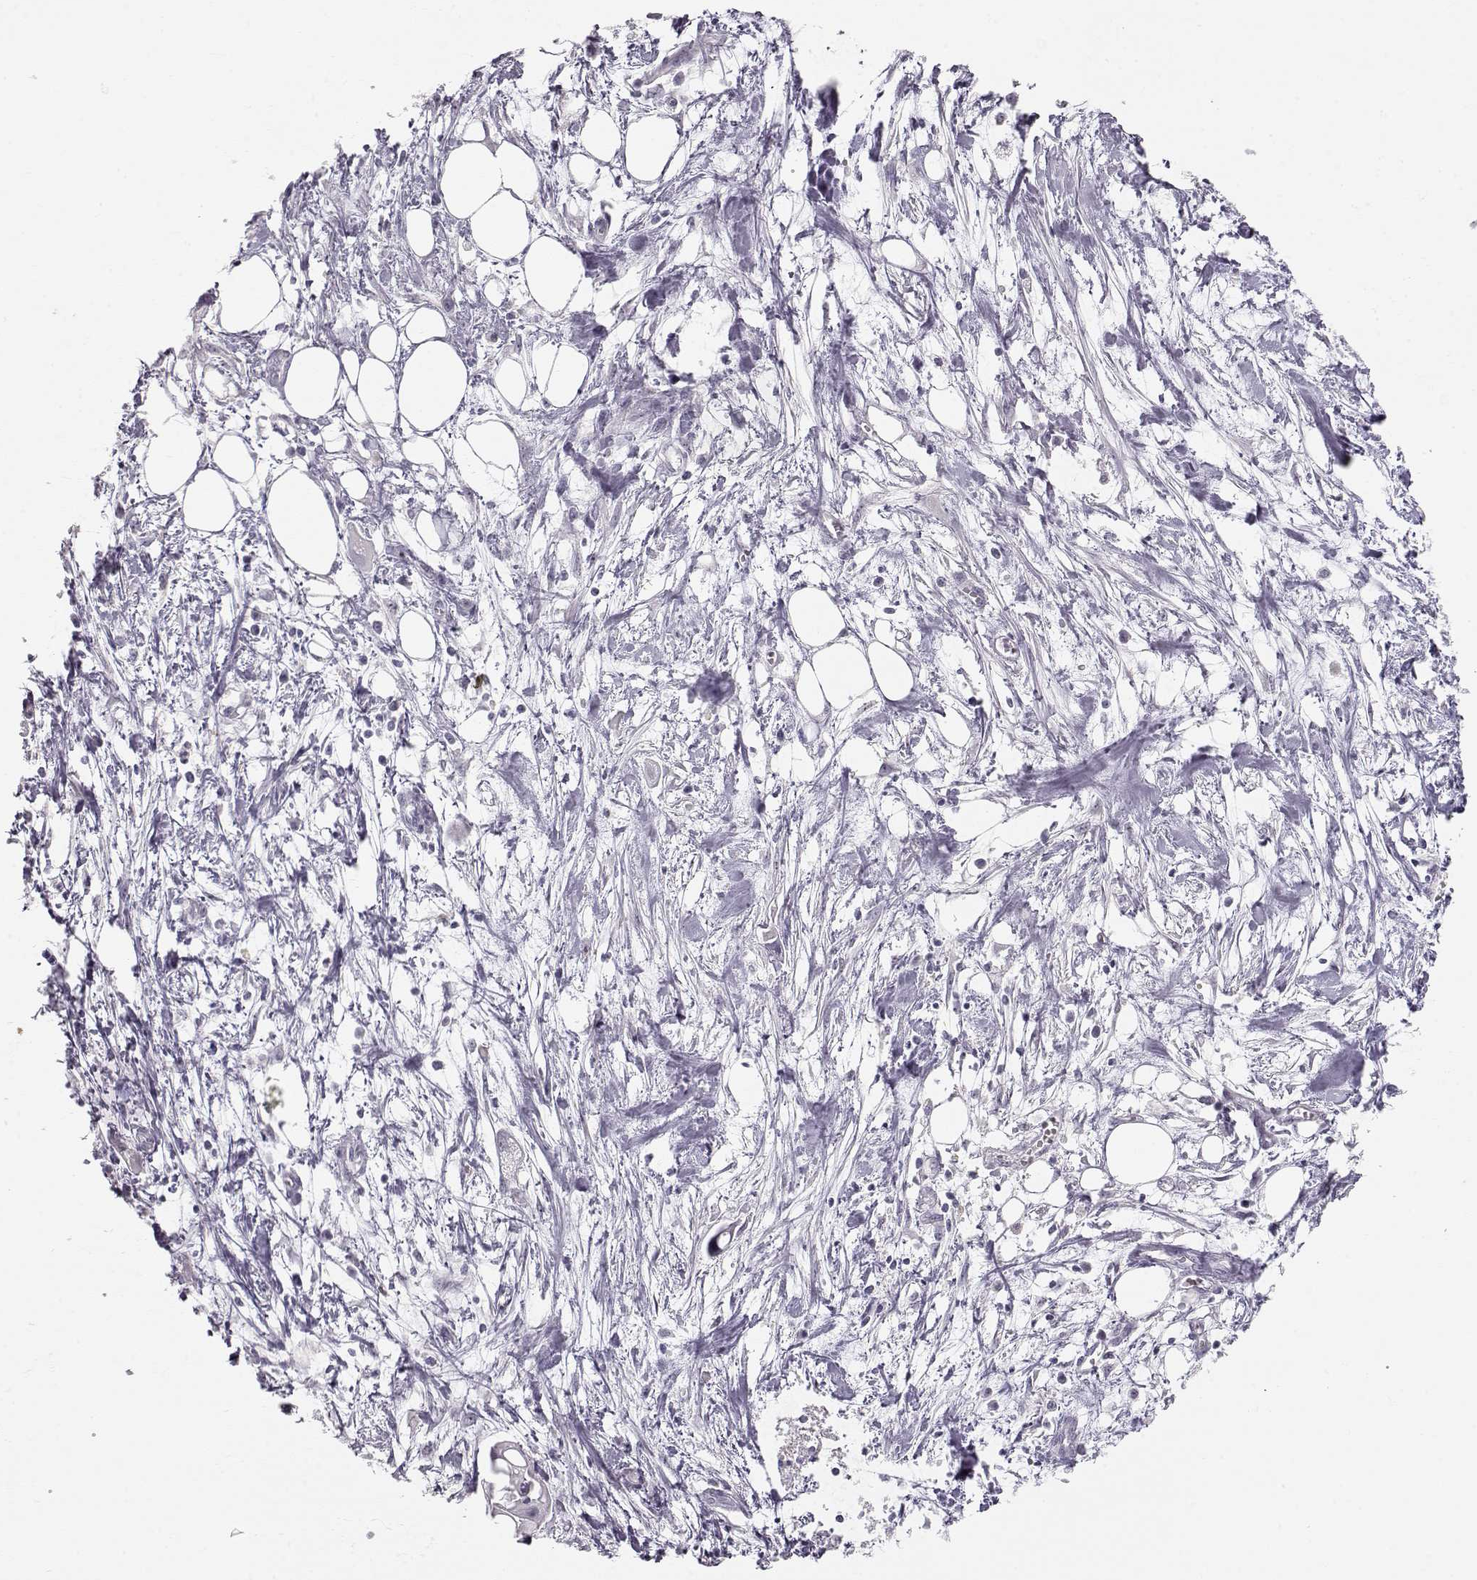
{"staining": {"intensity": "negative", "quantity": "none", "location": "none"}, "tissue": "pancreatic cancer", "cell_type": "Tumor cells", "image_type": "cancer", "snomed": [{"axis": "morphology", "description": "Adenocarcinoma, NOS"}, {"axis": "topography", "description": "Pancreas"}], "caption": "A high-resolution histopathology image shows IHC staining of pancreatic adenocarcinoma, which displays no significant positivity in tumor cells.", "gene": "FAM205A", "patient": {"sex": "male", "age": 50}}